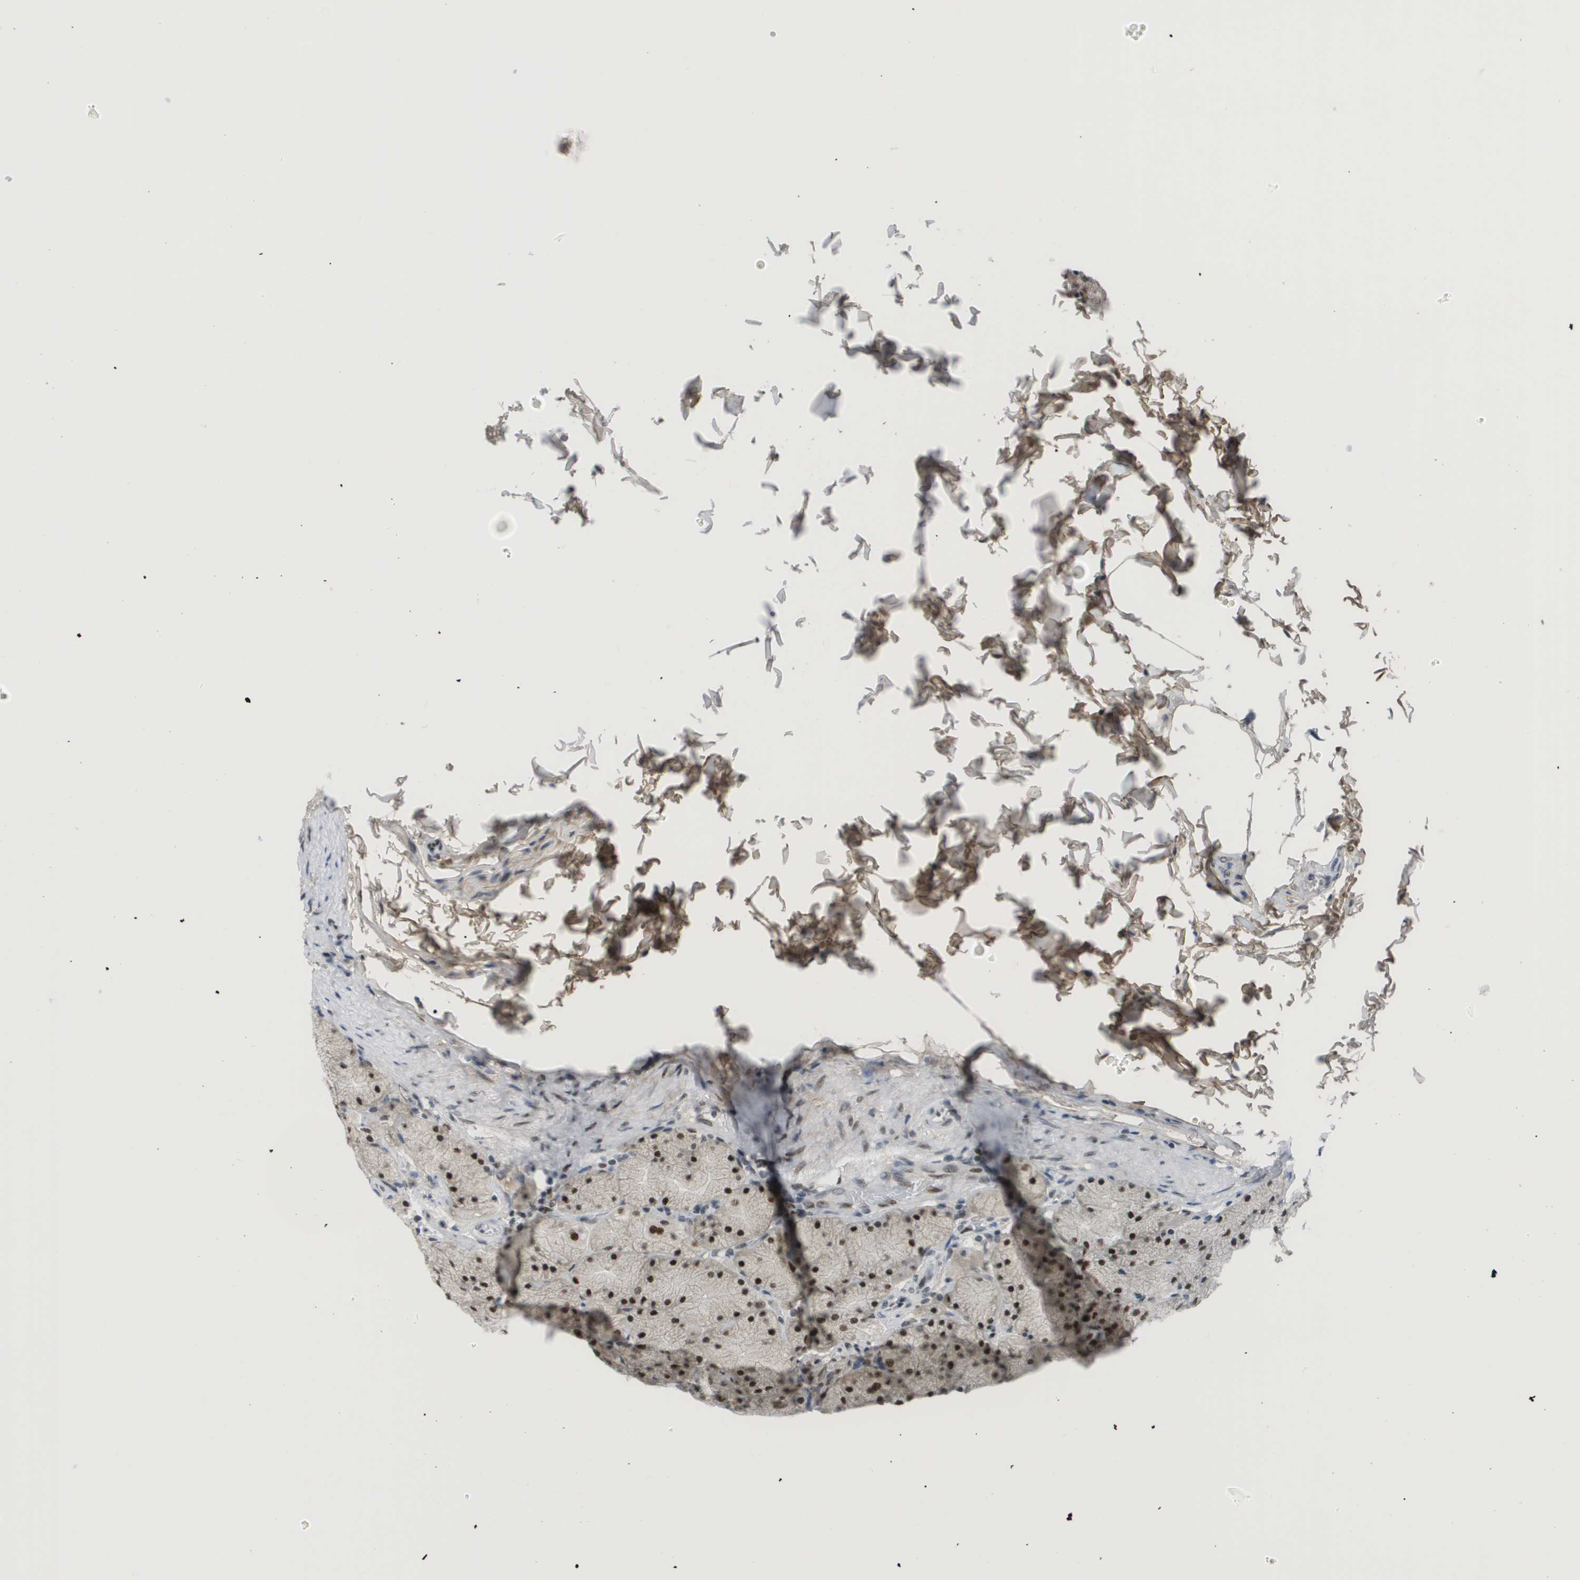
{"staining": {"intensity": "strong", "quantity": ">75%", "location": "nuclear"}, "tissue": "stomach", "cell_type": "Glandular cells", "image_type": "normal", "snomed": [{"axis": "morphology", "description": "Normal tissue, NOS"}, {"axis": "topography", "description": "Stomach, upper"}], "caption": "IHC photomicrograph of benign stomach: stomach stained using immunohistochemistry (IHC) displays high levels of strong protein expression localized specifically in the nuclear of glandular cells, appearing as a nuclear brown color.", "gene": "SMARCAD1", "patient": {"sex": "female", "age": 56}}